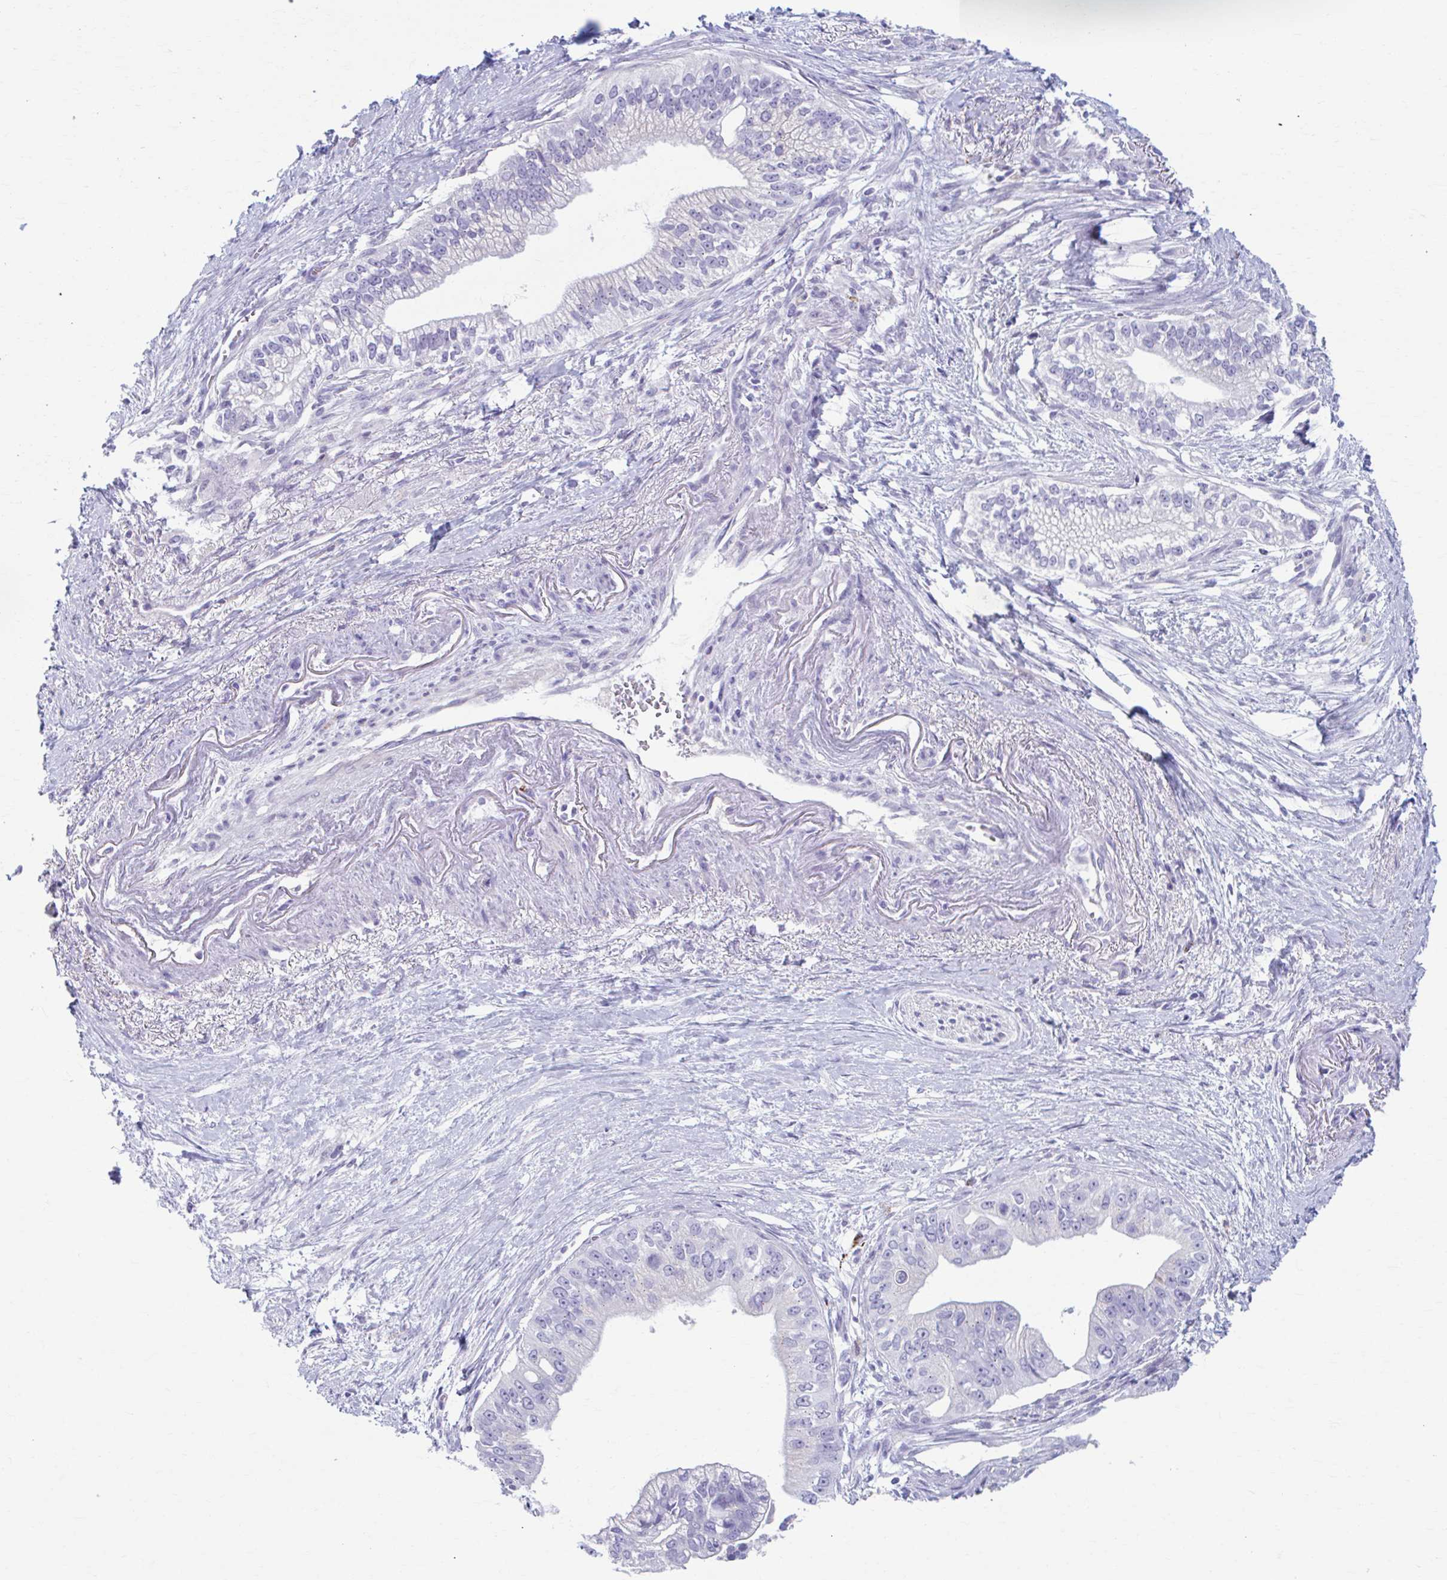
{"staining": {"intensity": "negative", "quantity": "none", "location": "none"}, "tissue": "pancreatic cancer", "cell_type": "Tumor cells", "image_type": "cancer", "snomed": [{"axis": "morphology", "description": "Adenocarcinoma, NOS"}, {"axis": "topography", "description": "Pancreas"}], "caption": "This is an immunohistochemistry image of human pancreatic cancer. There is no positivity in tumor cells.", "gene": "C12orf71", "patient": {"sex": "male", "age": 70}}